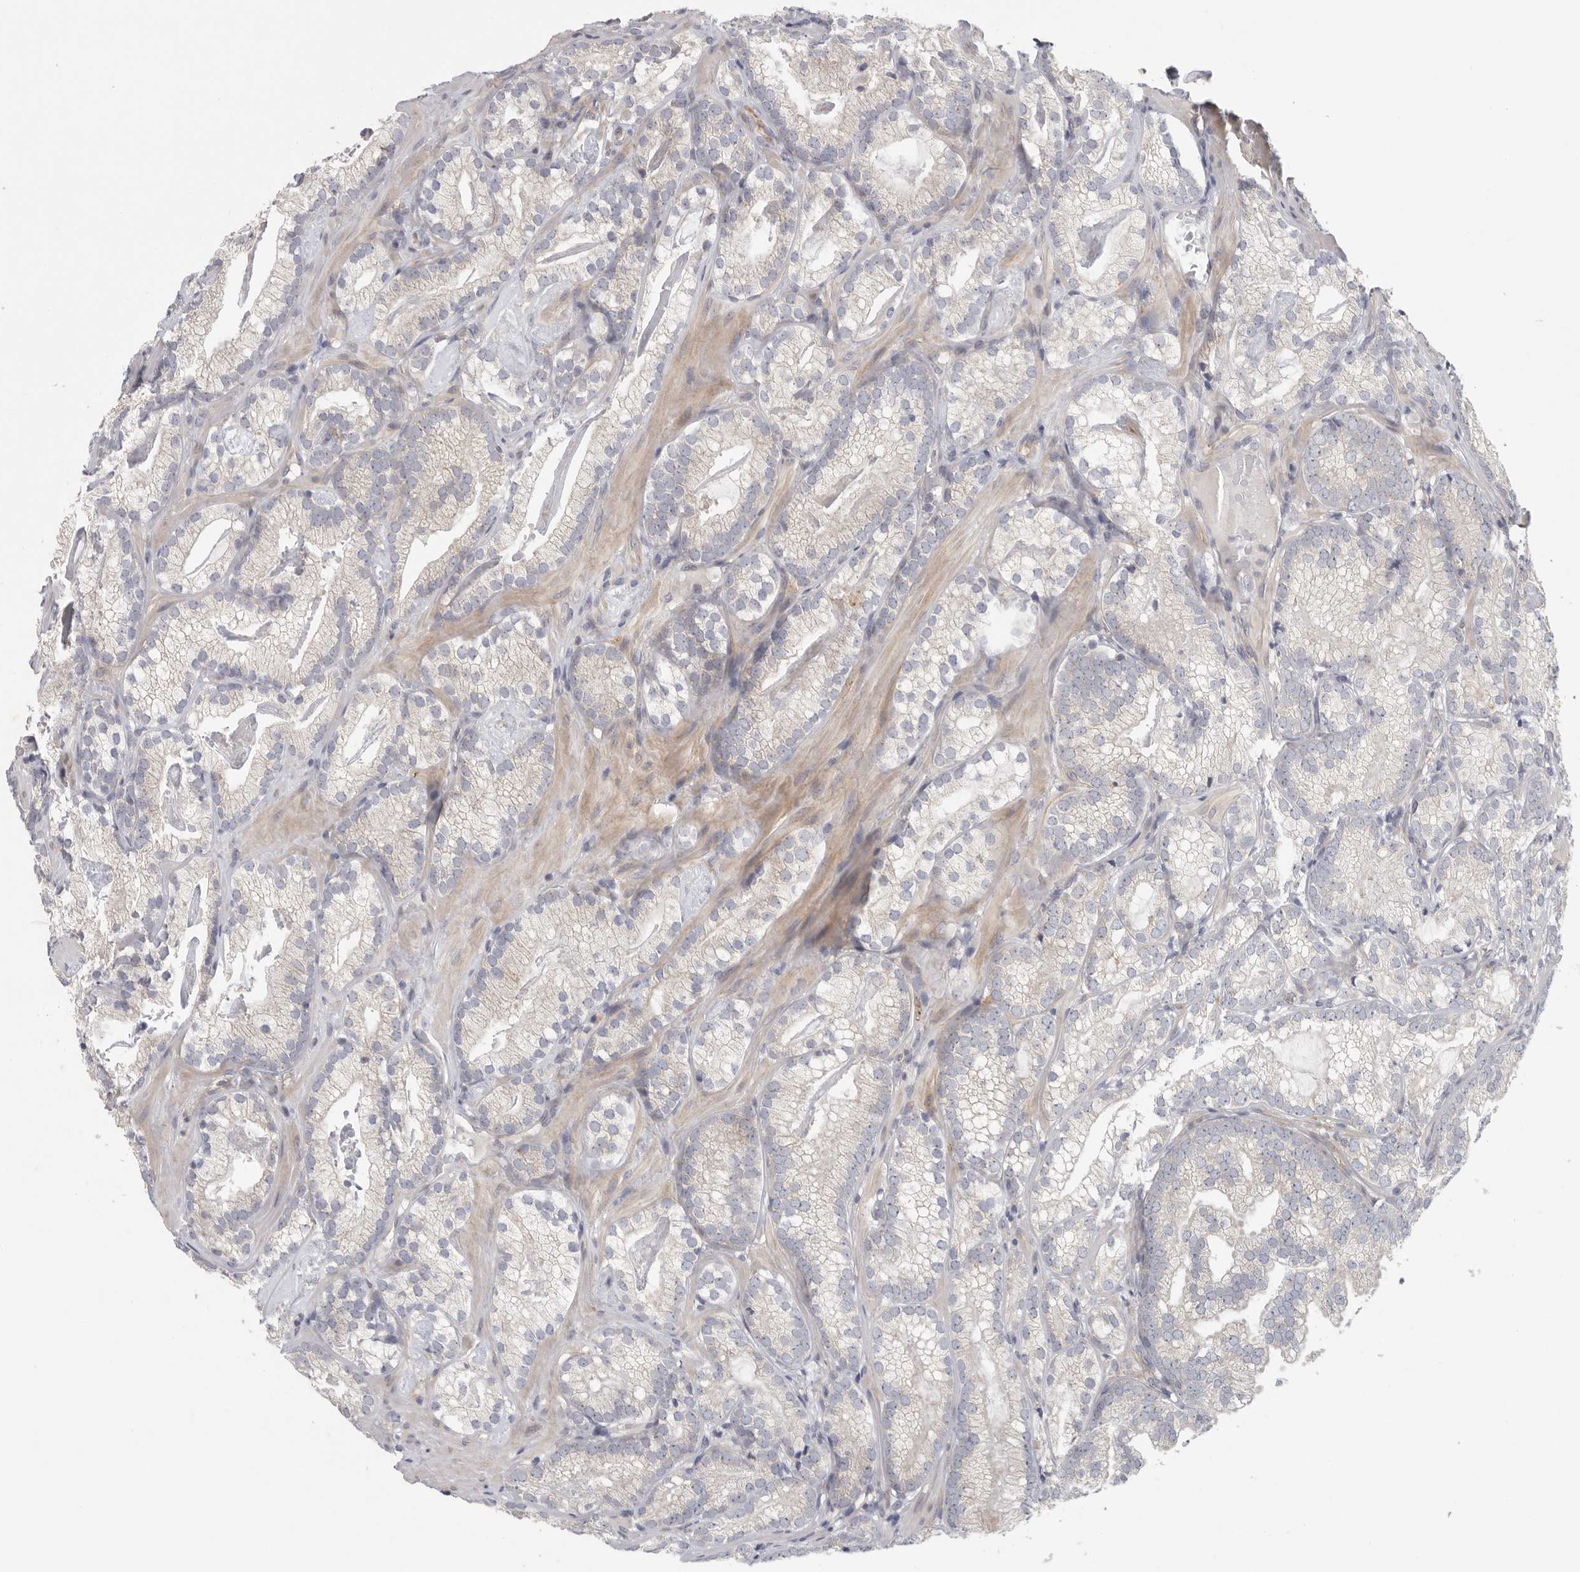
{"staining": {"intensity": "negative", "quantity": "none", "location": "none"}, "tissue": "prostate cancer", "cell_type": "Tumor cells", "image_type": "cancer", "snomed": [{"axis": "morphology", "description": "Adenocarcinoma, Low grade"}, {"axis": "topography", "description": "Prostate"}], "caption": "DAB (3,3'-diaminobenzidine) immunohistochemical staining of prostate cancer displays no significant positivity in tumor cells. Nuclei are stained in blue.", "gene": "BCAP29", "patient": {"sex": "male", "age": 72}}